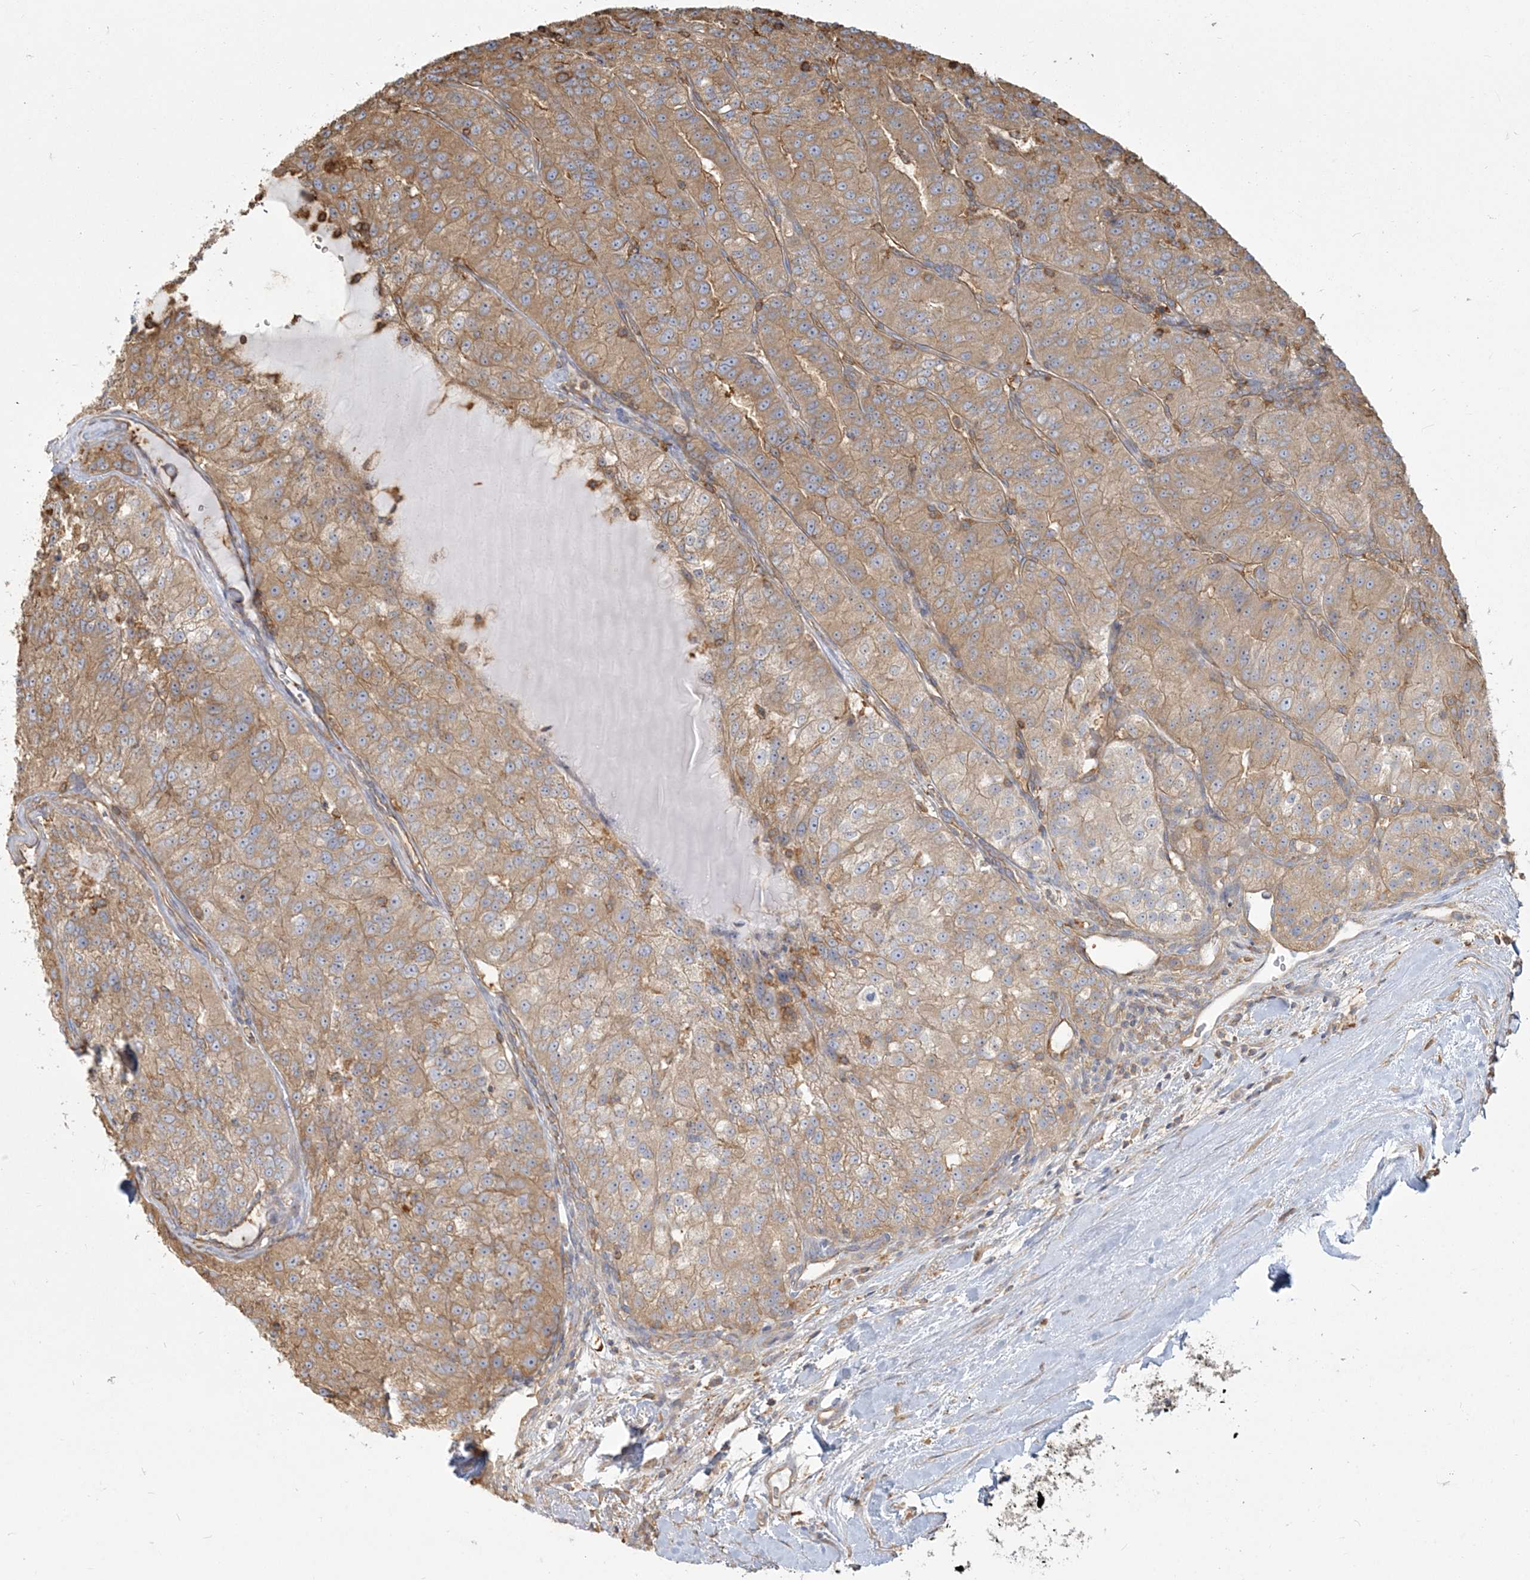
{"staining": {"intensity": "moderate", "quantity": ">75%", "location": "cytoplasmic/membranous"}, "tissue": "renal cancer", "cell_type": "Tumor cells", "image_type": "cancer", "snomed": [{"axis": "morphology", "description": "Adenocarcinoma, NOS"}, {"axis": "topography", "description": "Kidney"}], "caption": "High-magnification brightfield microscopy of adenocarcinoma (renal) stained with DAB (3,3'-diaminobenzidine) (brown) and counterstained with hematoxylin (blue). tumor cells exhibit moderate cytoplasmic/membranous staining is seen in about>75% of cells.", "gene": "ANKS1A", "patient": {"sex": "female", "age": 63}}